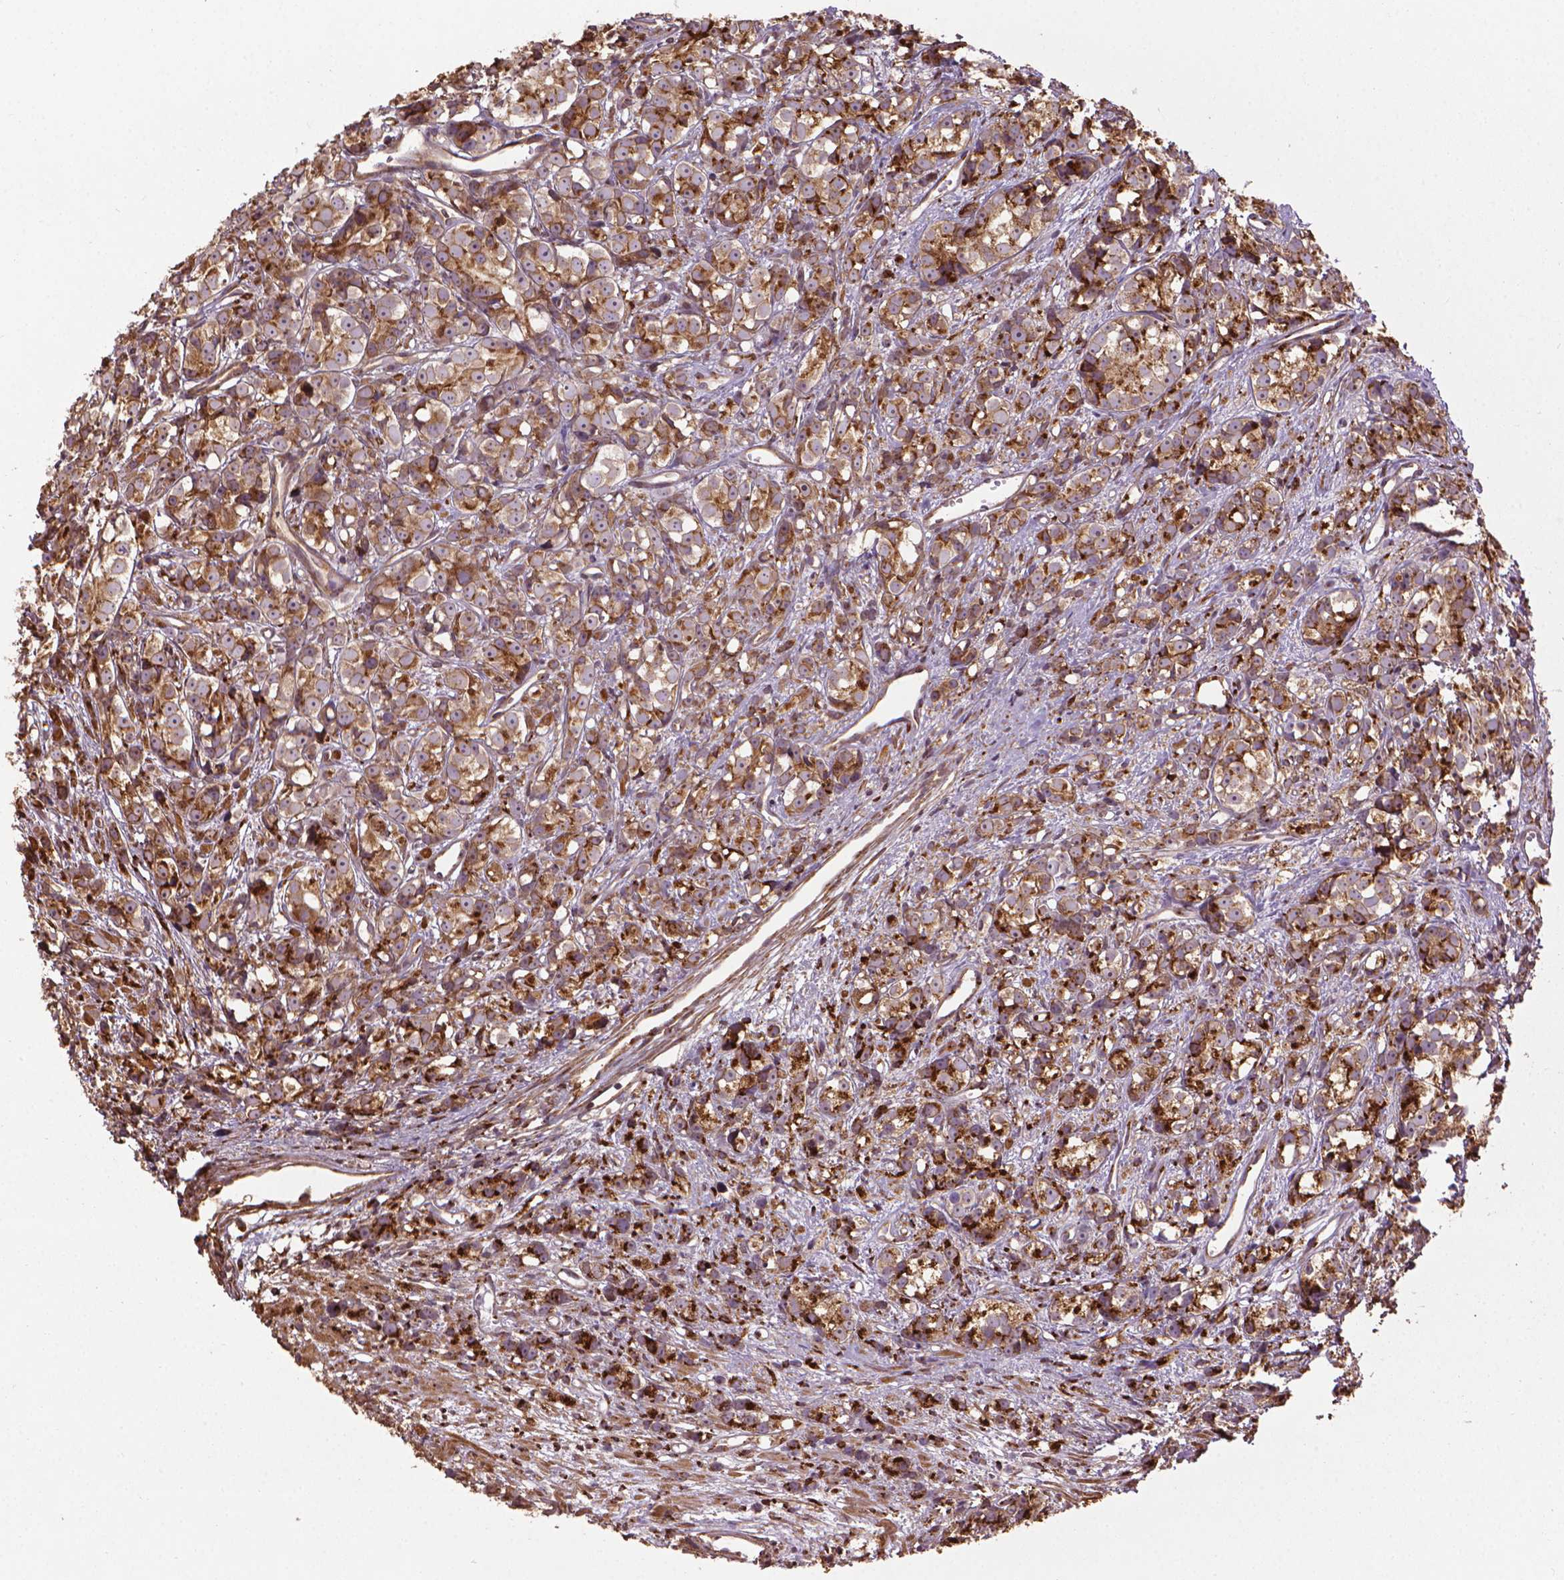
{"staining": {"intensity": "strong", "quantity": ">75%", "location": "cytoplasmic/membranous"}, "tissue": "prostate cancer", "cell_type": "Tumor cells", "image_type": "cancer", "snomed": [{"axis": "morphology", "description": "Adenocarcinoma, High grade"}, {"axis": "topography", "description": "Prostate"}], "caption": "A high amount of strong cytoplasmic/membranous expression is identified in approximately >75% of tumor cells in prostate high-grade adenocarcinoma tissue. (IHC, brightfield microscopy, high magnification).", "gene": "GAS1", "patient": {"sex": "male", "age": 77}}